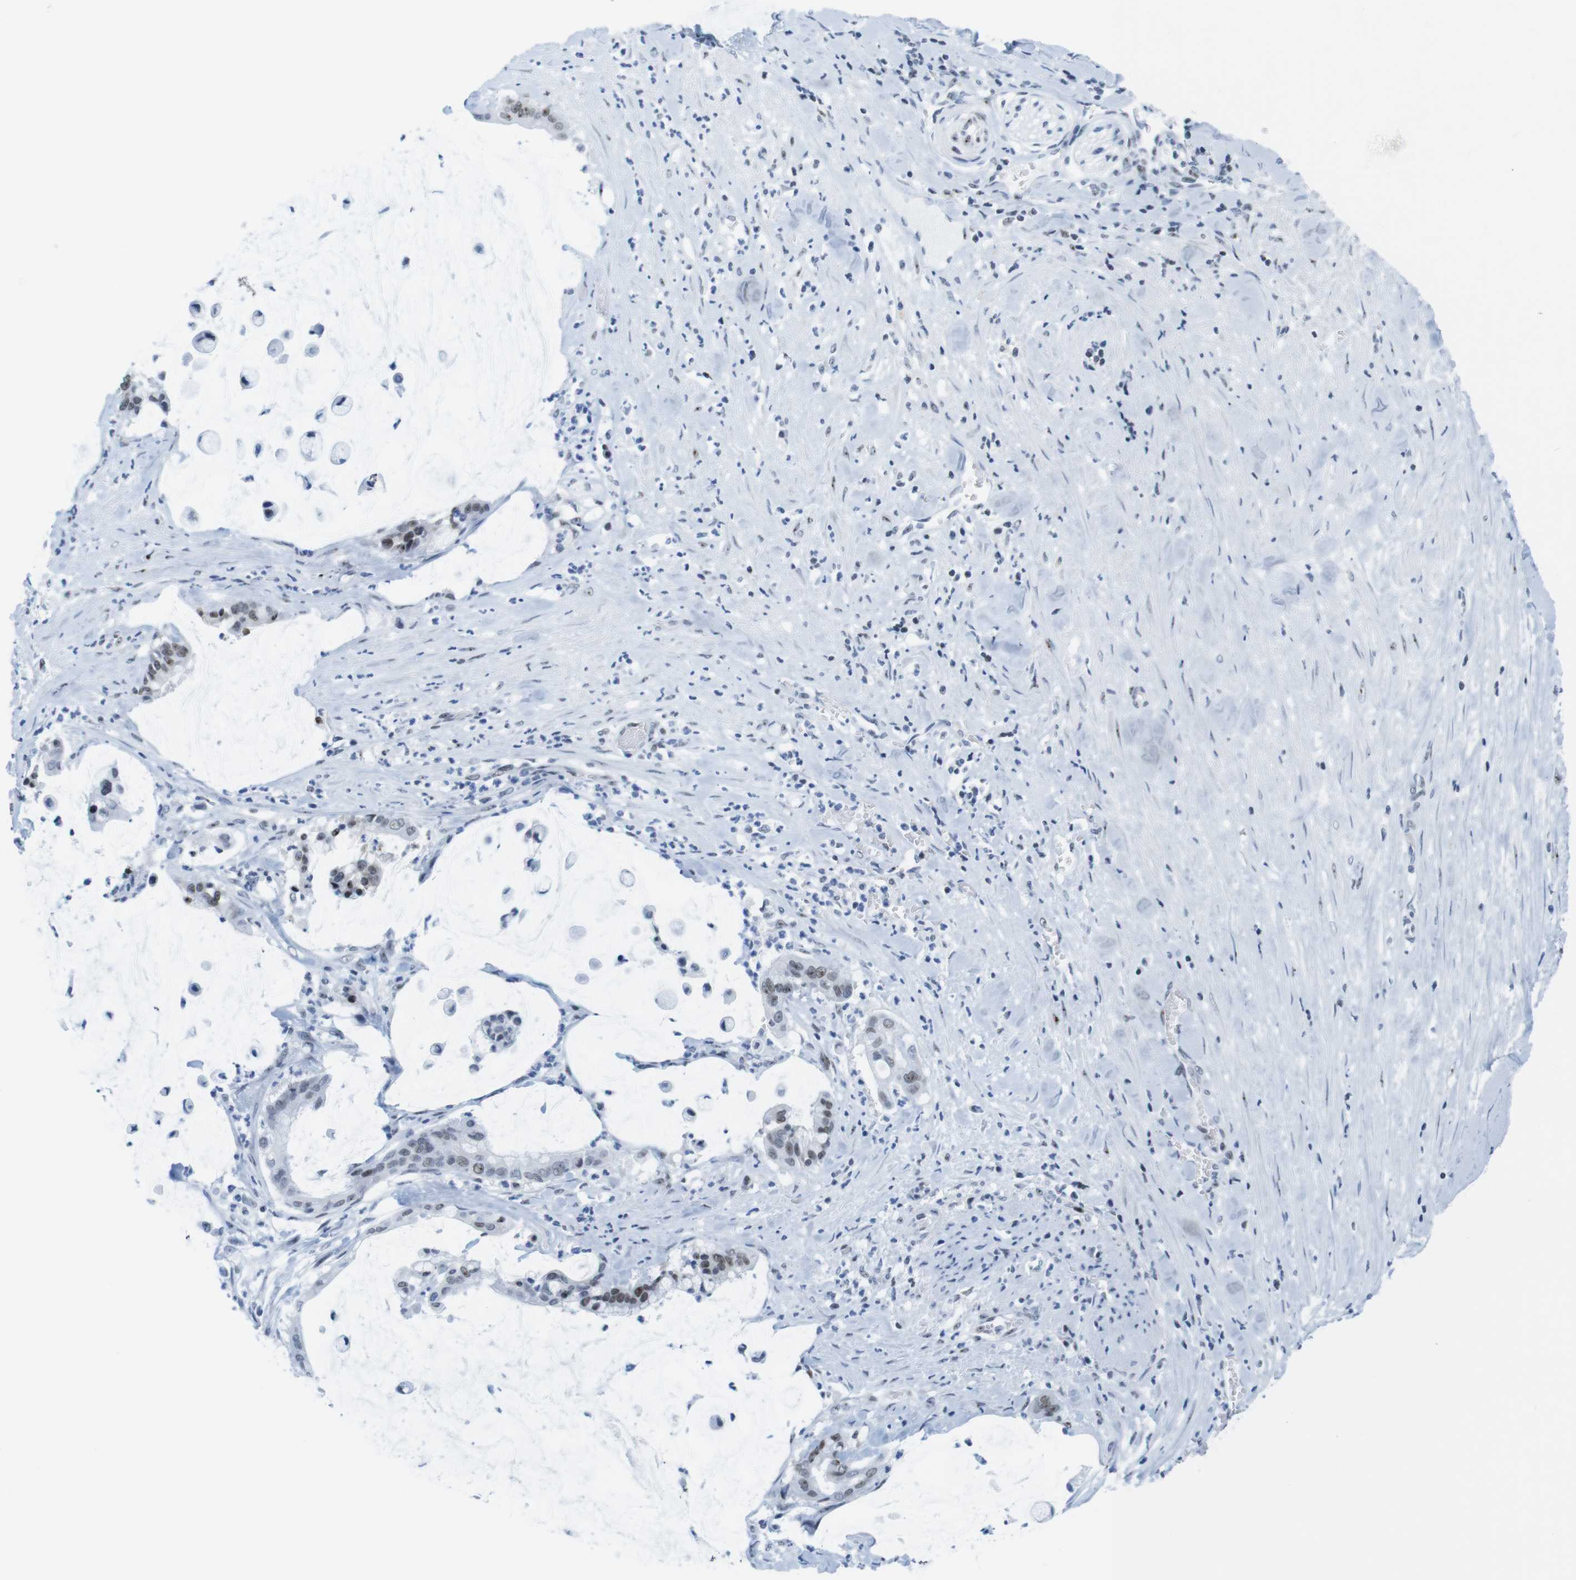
{"staining": {"intensity": "moderate", "quantity": "<25%", "location": "nuclear"}, "tissue": "pancreatic cancer", "cell_type": "Tumor cells", "image_type": "cancer", "snomed": [{"axis": "morphology", "description": "Adenocarcinoma, NOS"}, {"axis": "topography", "description": "Pancreas"}], "caption": "A photomicrograph of pancreatic adenocarcinoma stained for a protein demonstrates moderate nuclear brown staining in tumor cells.", "gene": "NIFK", "patient": {"sex": "male", "age": 41}}